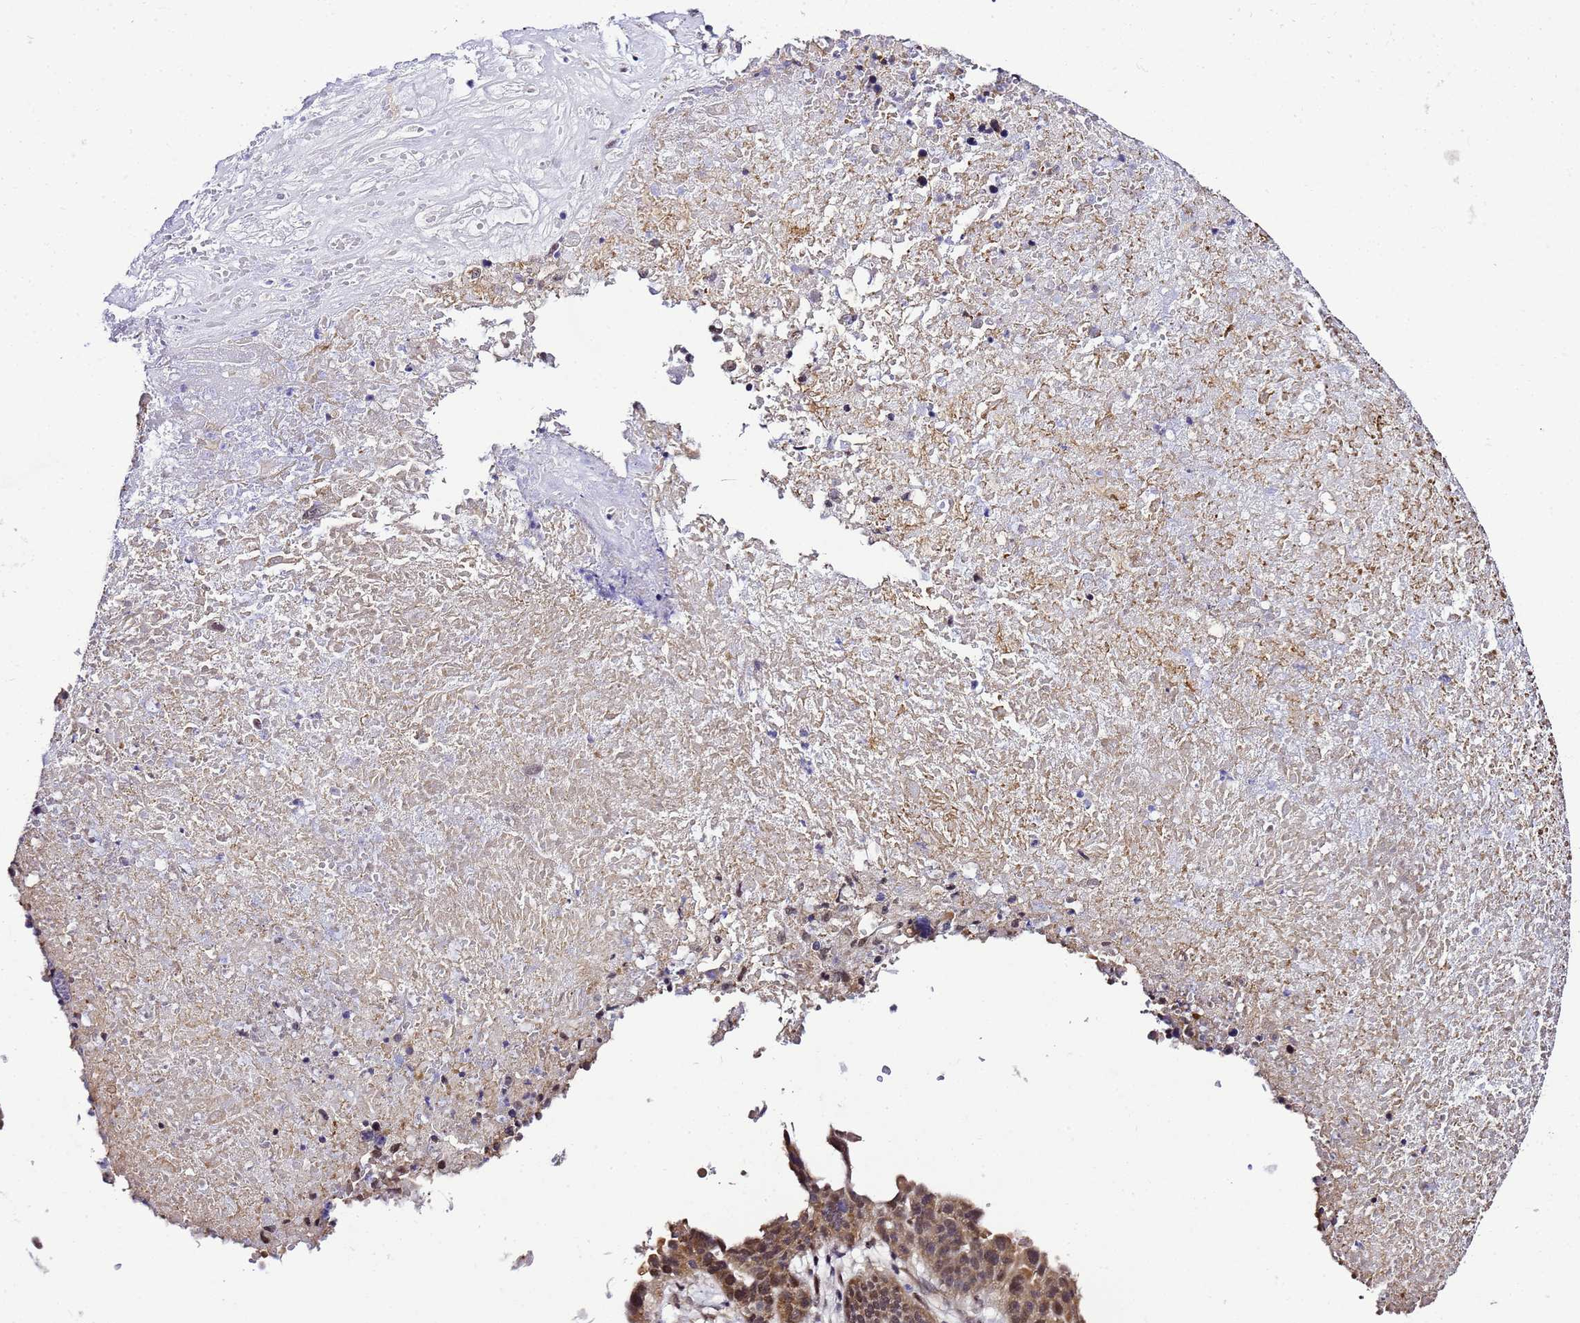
{"staining": {"intensity": "weak", "quantity": ">75%", "location": "cytoplasmic/membranous,nuclear"}, "tissue": "ovarian cancer", "cell_type": "Tumor cells", "image_type": "cancer", "snomed": [{"axis": "morphology", "description": "Cystadenocarcinoma, serous, NOS"}, {"axis": "topography", "description": "Ovary"}], "caption": "There is low levels of weak cytoplasmic/membranous and nuclear positivity in tumor cells of serous cystadenocarcinoma (ovarian), as demonstrated by immunohistochemical staining (brown color).", "gene": "SMN1", "patient": {"sex": "female", "age": 59}}